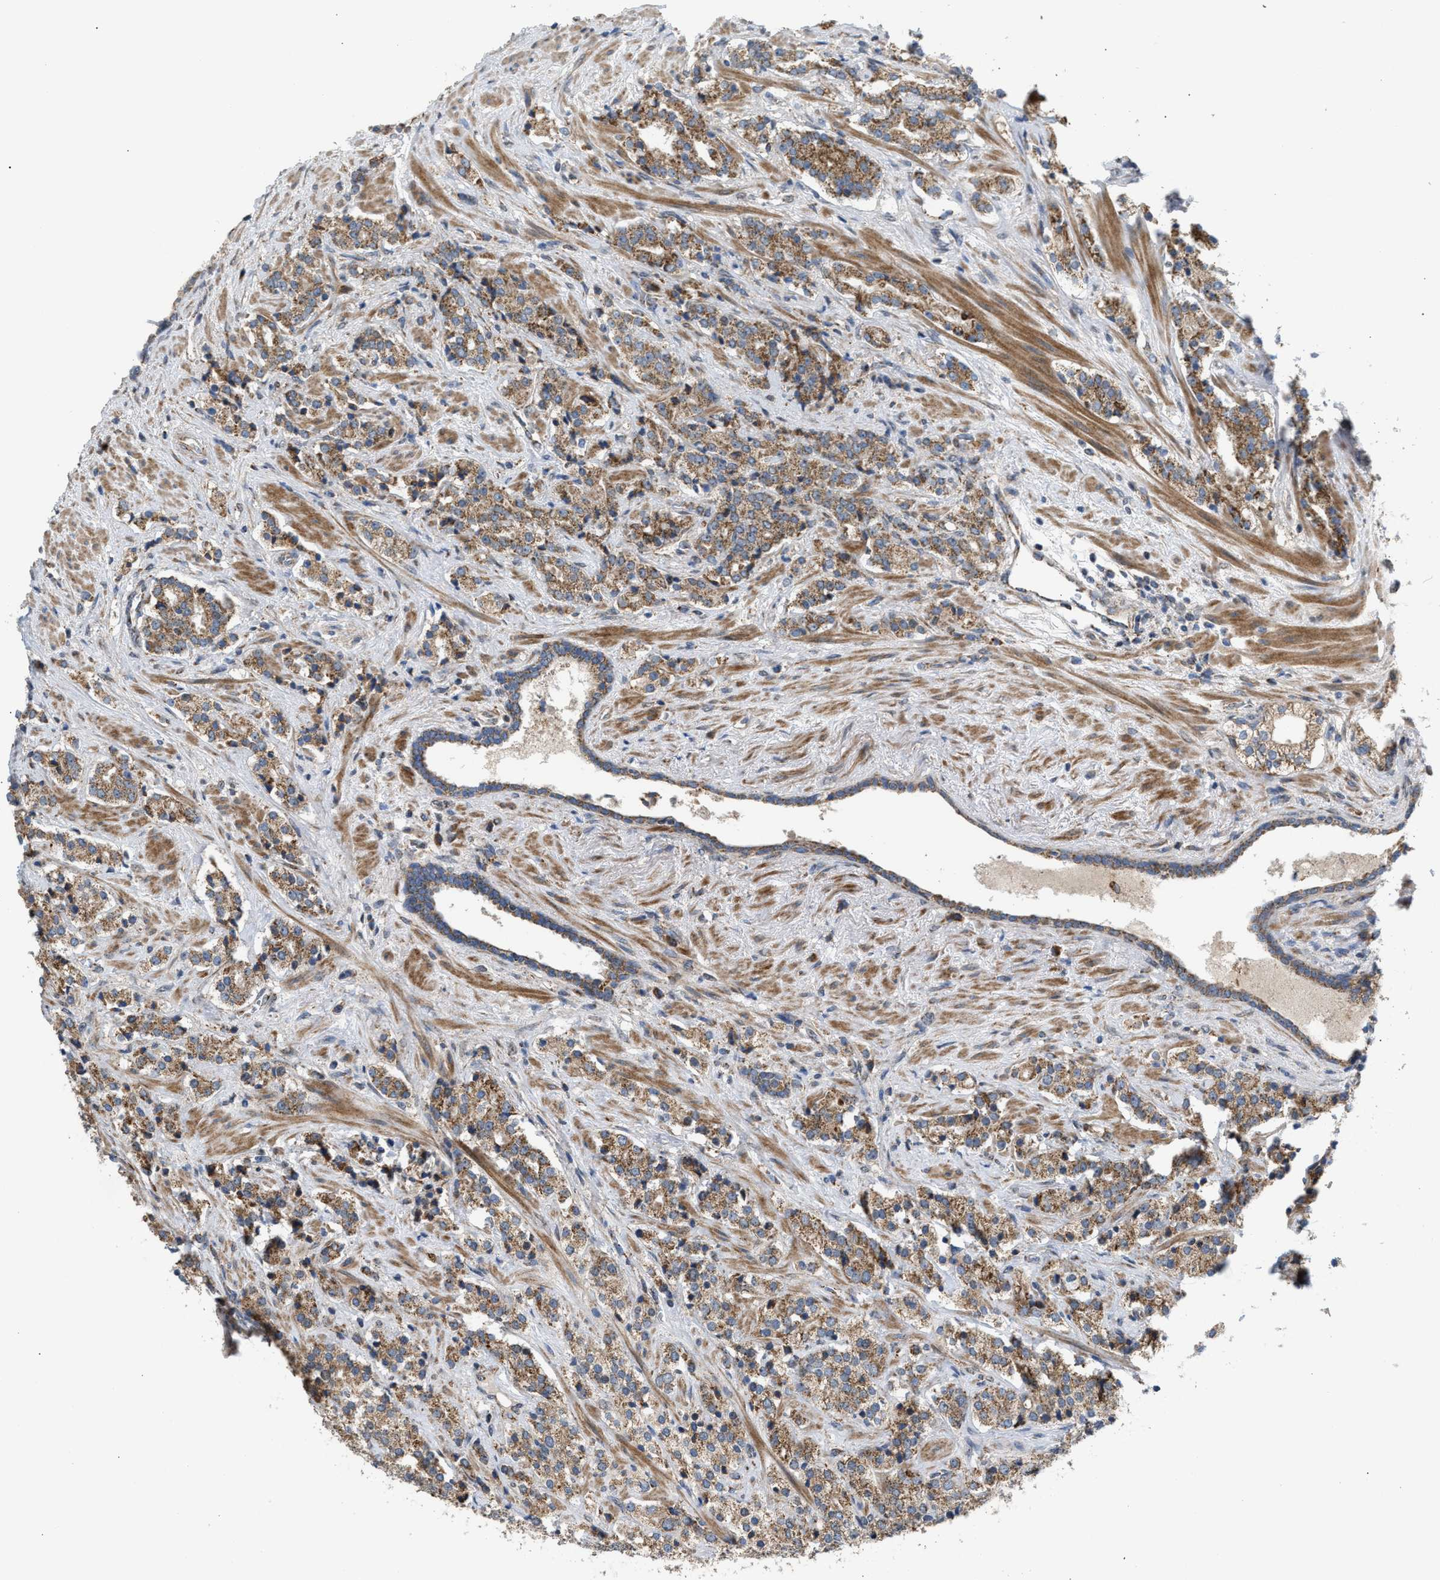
{"staining": {"intensity": "moderate", "quantity": ">75%", "location": "cytoplasmic/membranous"}, "tissue": "prostate cancer", "cell_type": "Tumor cells", "image_type": "cancer", "snomed": [{"axis": "morphology", "description": "Adenocarcinoma, High grade"}, {"axis": "topography", "description": "Prostate"}], "caption": "Prostate cancer stained with DAB (3,3'-diaminobenzidine) IHC shows medium levels of moderate cytoplasmic/membranous staining in about >75% of tumor cells. (IHC, brightfield microscopy, high magnification).", "gene": "TACO1", "patient": {"sex": "male", "age": 71}}